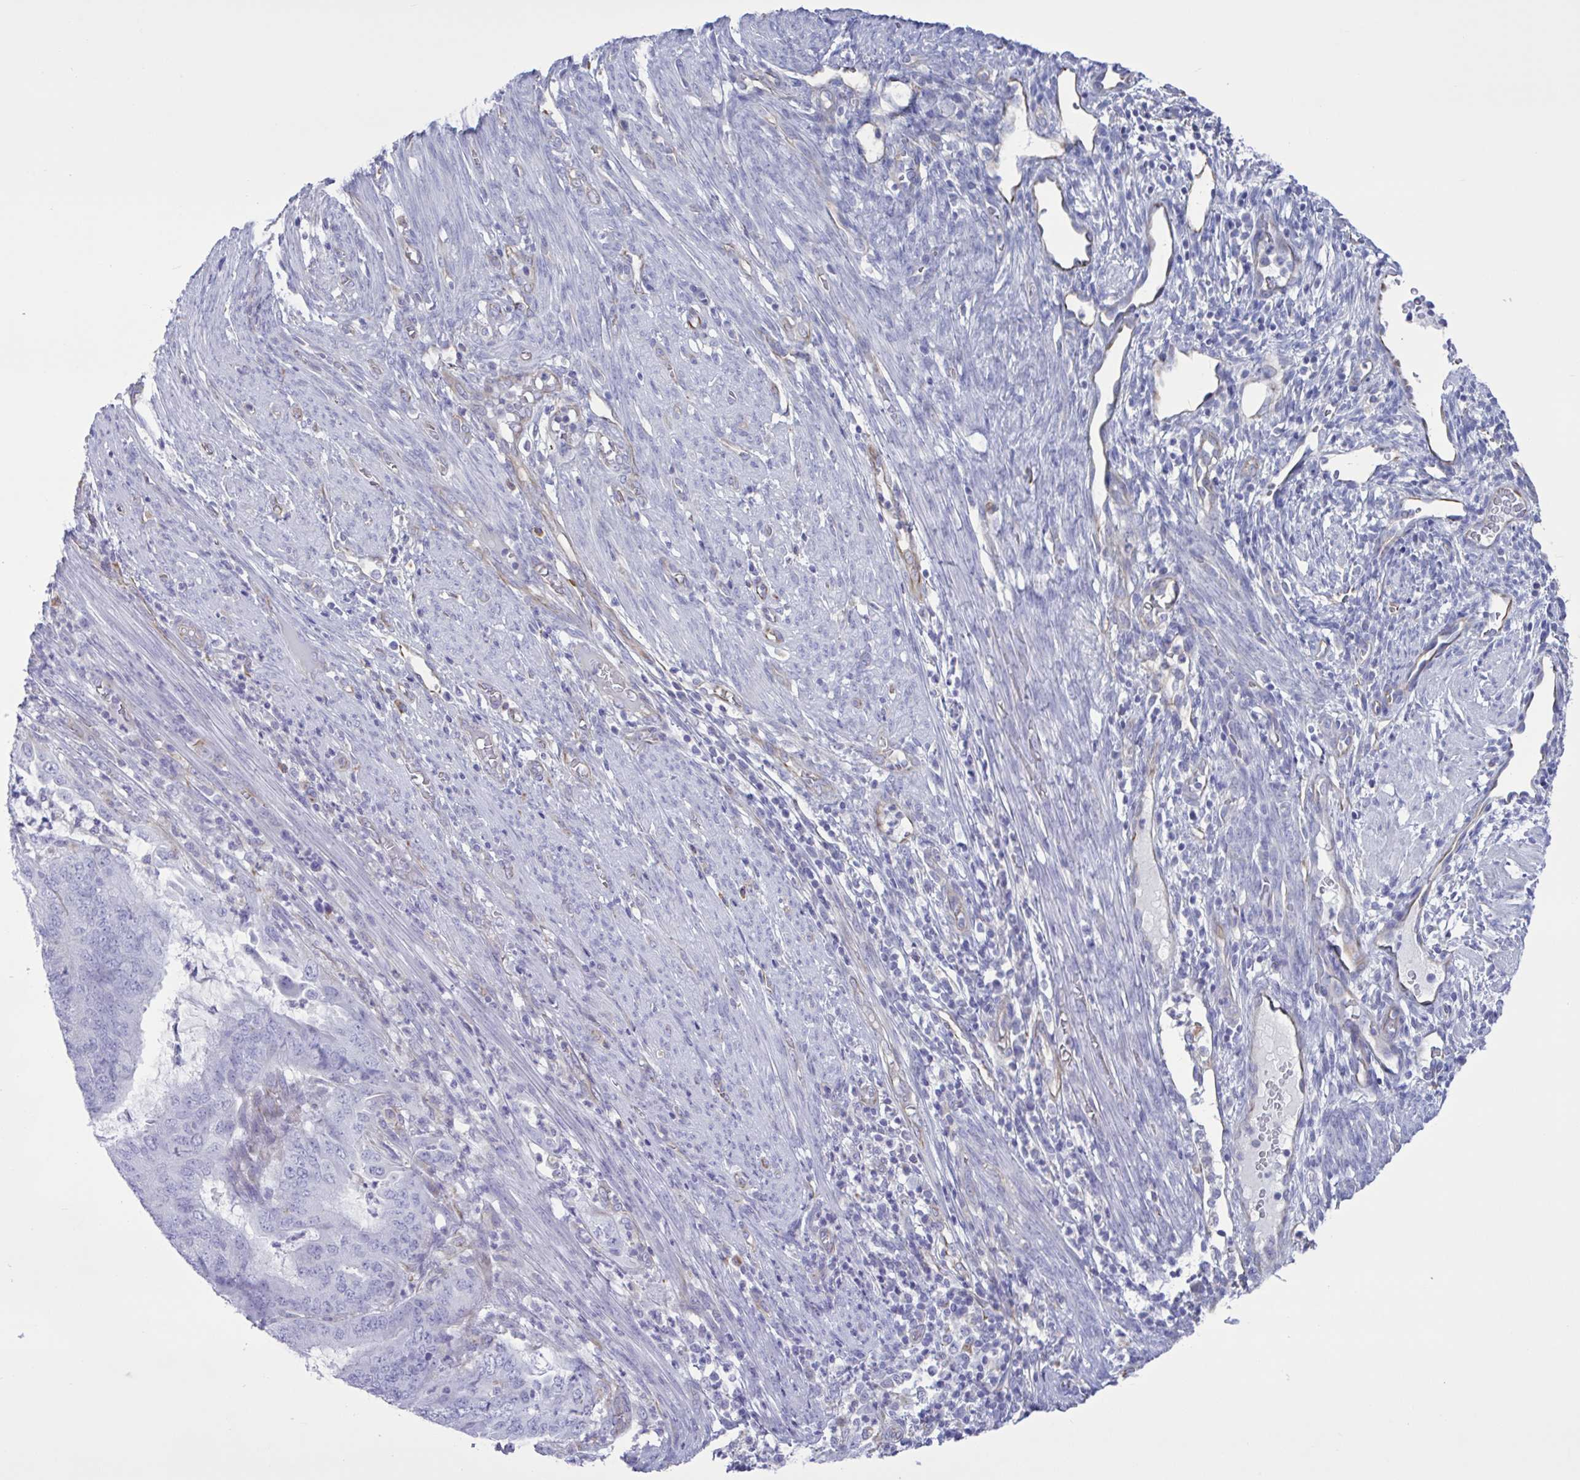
{"staining": {"intensity": "negative", "quantity": "none", "location": "none"}, "tissue": "endometrial cancer", "cell_type": "Tumor cells", "image_type": "cancer", "snomed": [{"axis": "morphology", "description": "Adenocarcinoma, NOS"}, {"axis": "topography", "description": "Endometrium"}], "caption": "A high-resolution micrograph shows IHC staining of adenocarcinoma (endometrial), which displays no significant positivity in tumor cells. (Immunohistochemistry (ihc), brightfield microscopy, high magnification).", "gene": "TMEM86B", "patient": {"sex": "female", "age": 51}}